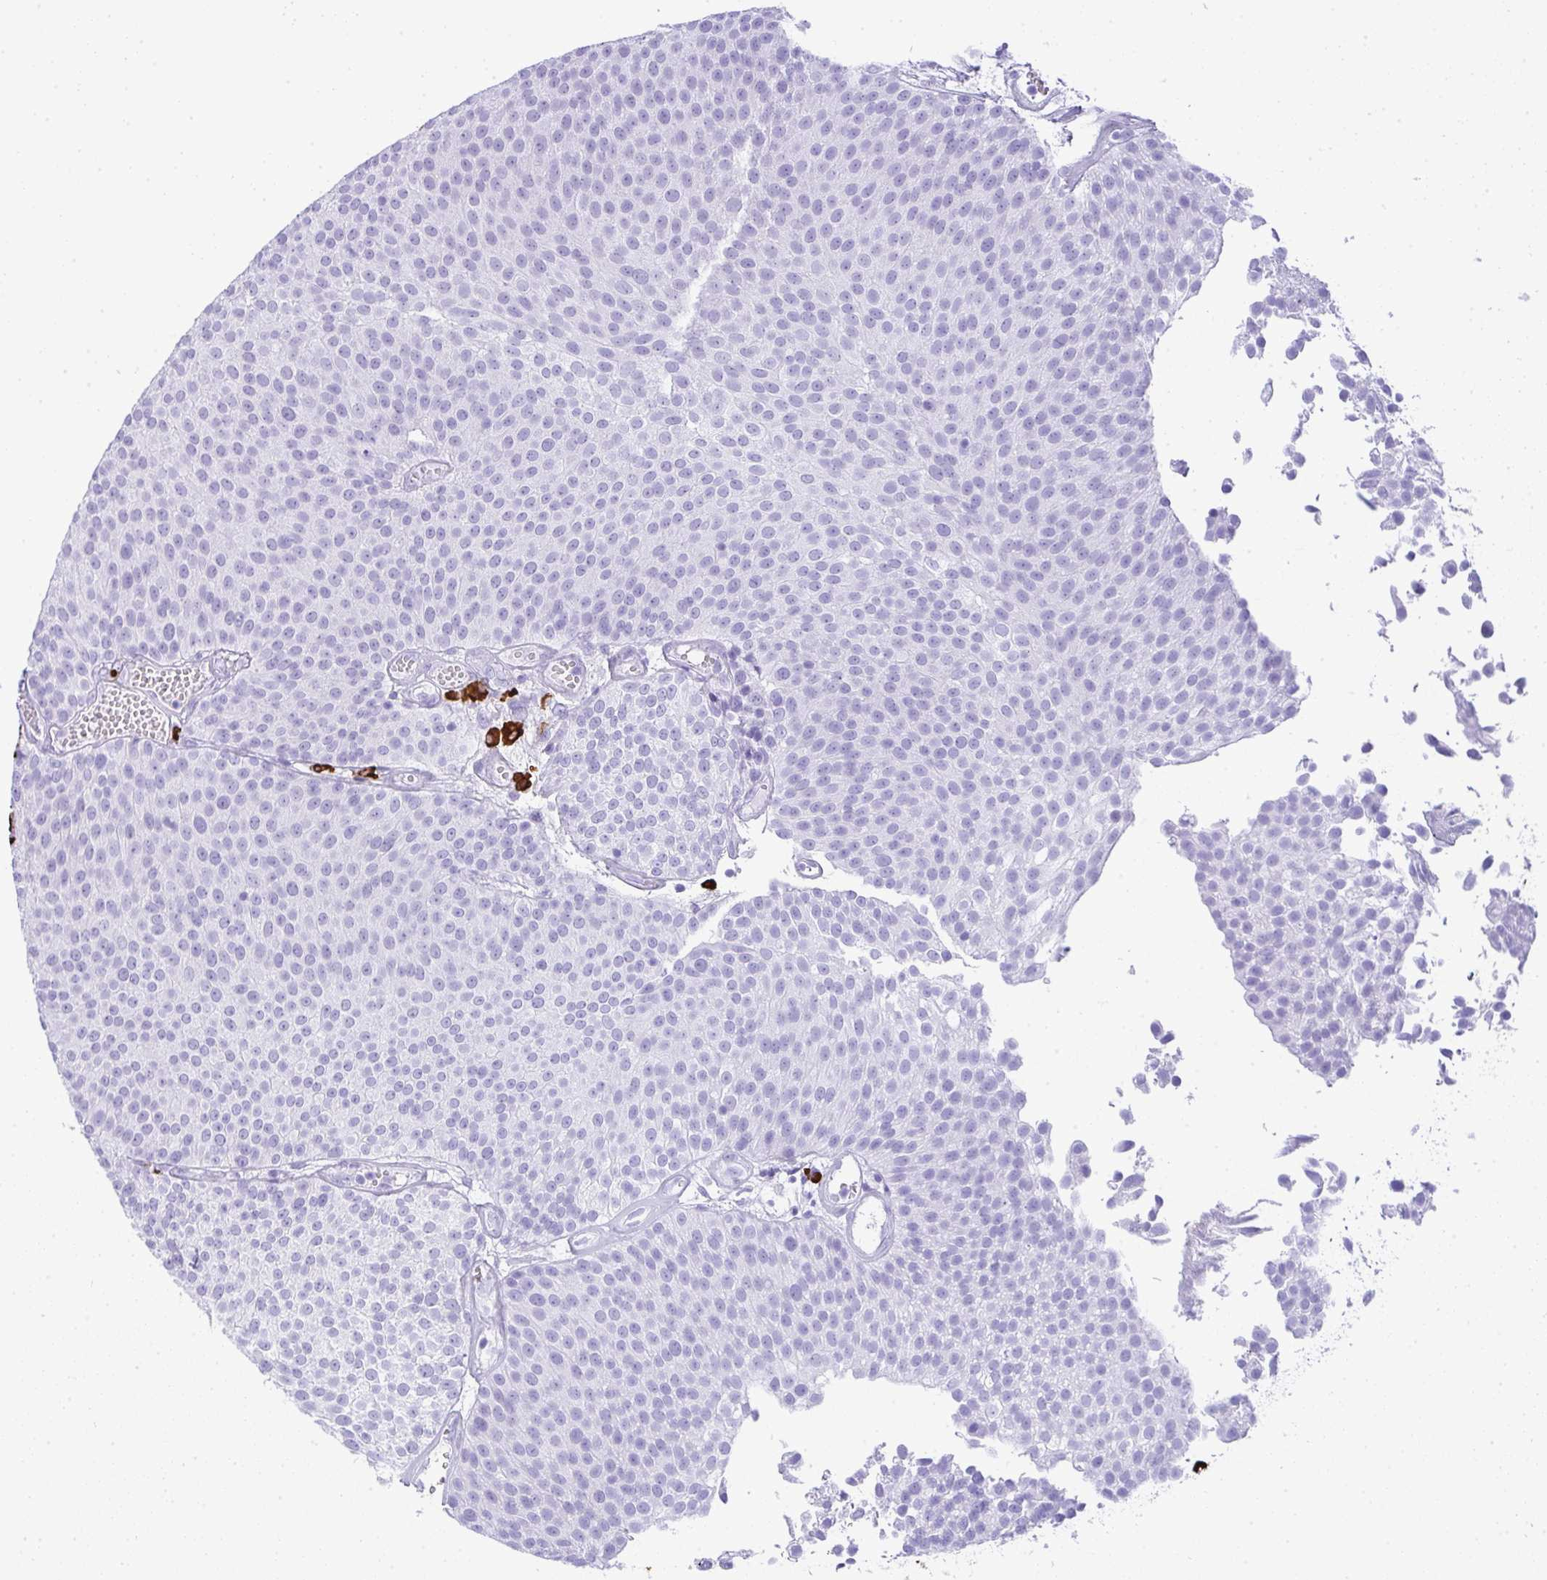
{"staining": {"intensity": "negative", "quantity": "none", "location": "none"}, "tissue": "urothelial cancer", "cell_type": "Tumor cells", "image_type": "cancer", "snomed": [{"axis": "morphology", "description": "Urothelial carcinoma, Low grade"}, {"axis": "topography", "description": "Urinary bladder"}], "caption": "Image shows no protein expression in tumor cells of urothelial cancer tissue.", "gene": "CDADC1", "patient": {"sex": "female", "age": 79}}